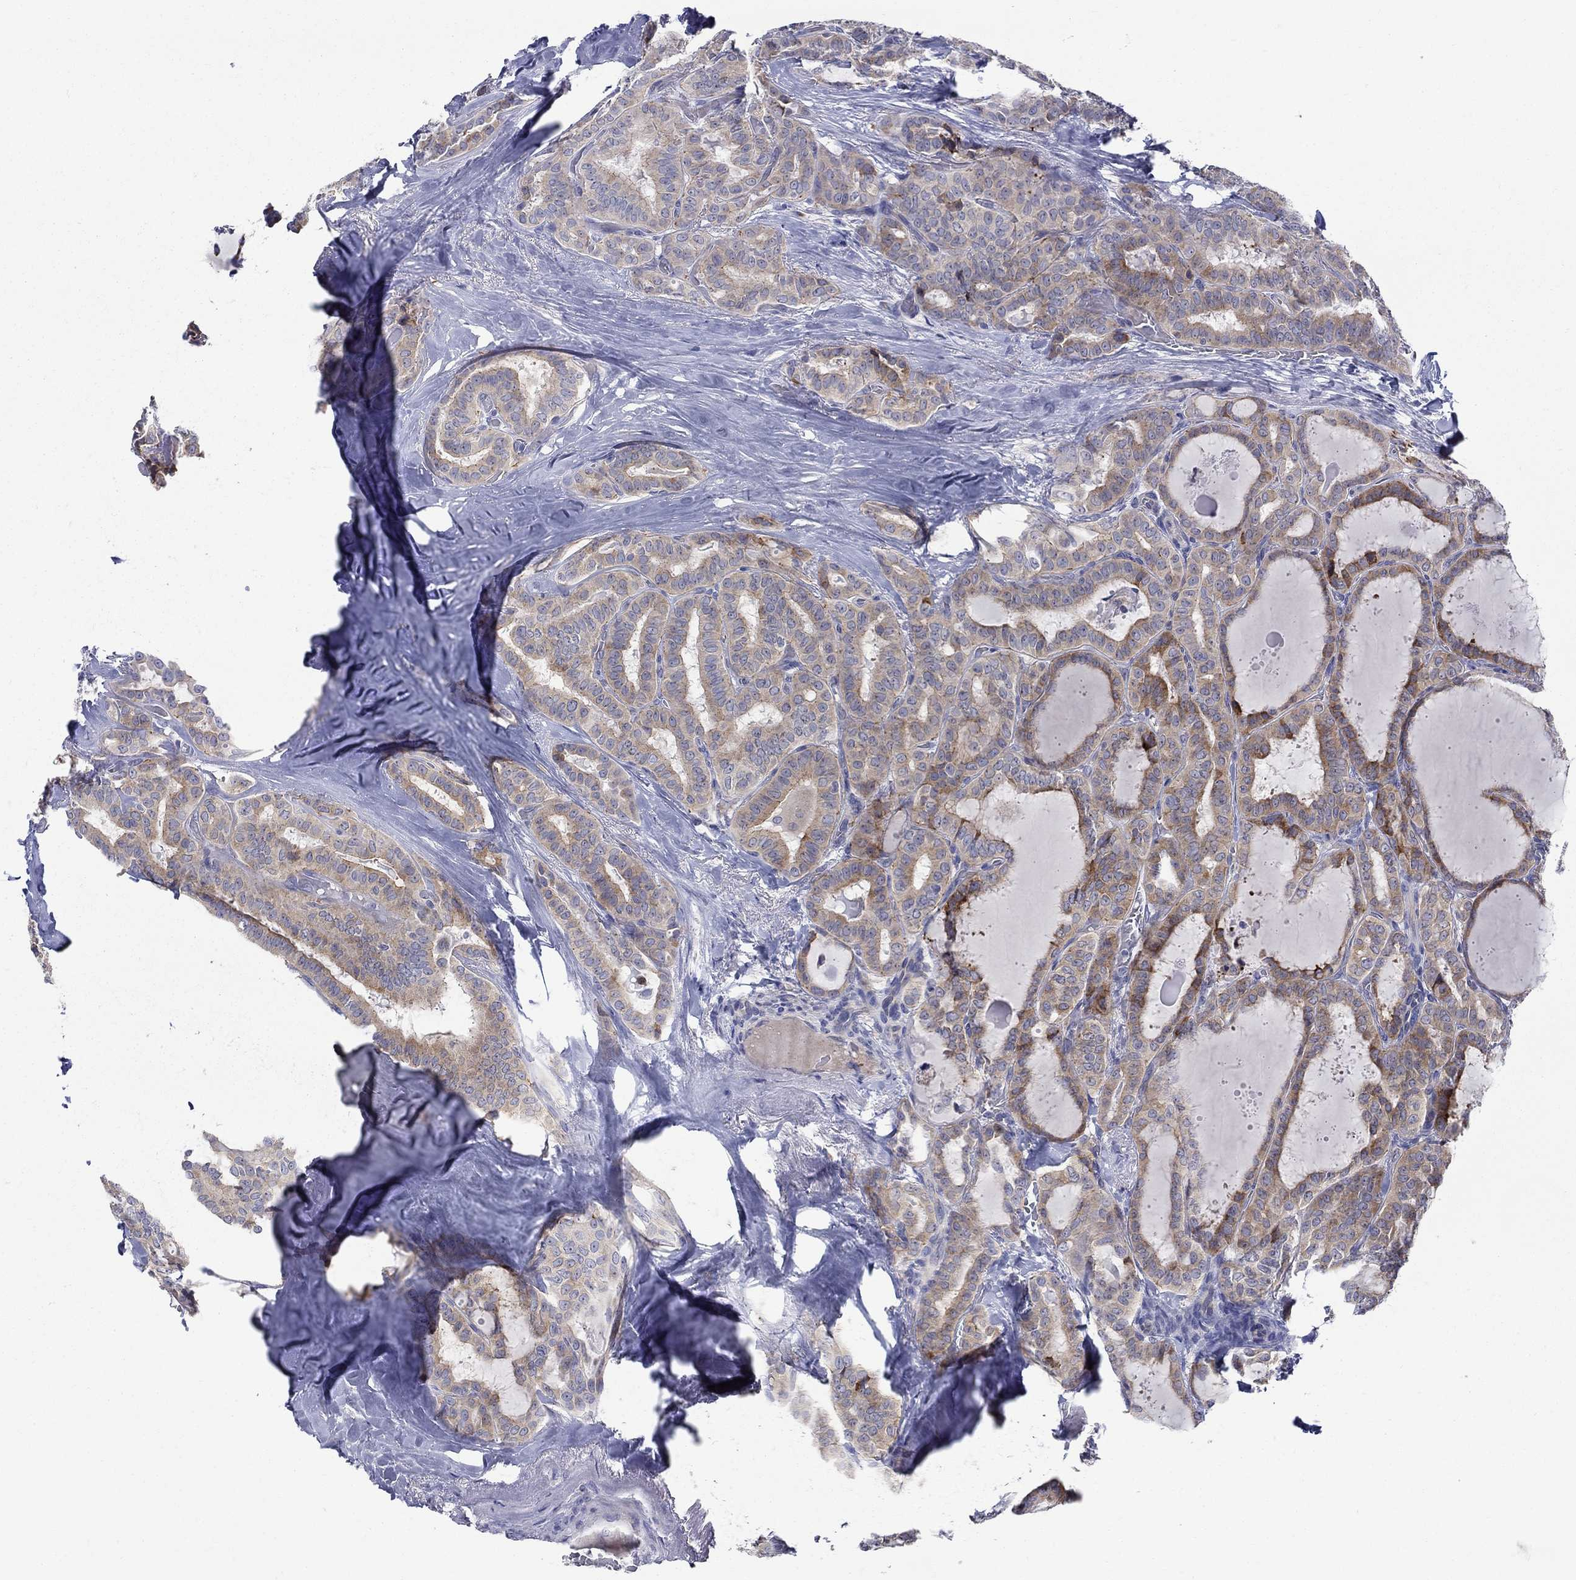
{"staining": {"intensity": "moderate", "quantity": "25%-75%", "location": "cytoplasmic/membranous"}, "tissue": "thyroid cancer", "cell_type": "Tumor cells", "image_type": "cancer", "snomed": [{"axis": "morphology", "description": "Papillary adenocarcinoma, NOS"}, {"axis": "topography", "description": "Thyroid gland"}], "caption": "An immunohistochemistry (IHC) image of tumor tissue is shown. Protein staining in brown highlights moderate cytoplasmic/membranous positivity in thyroid cancer (papillary adenocarcinoma) within tumor cells.", "gene": "QRFPR", "patient": {"sex": "female", "age": 39}}